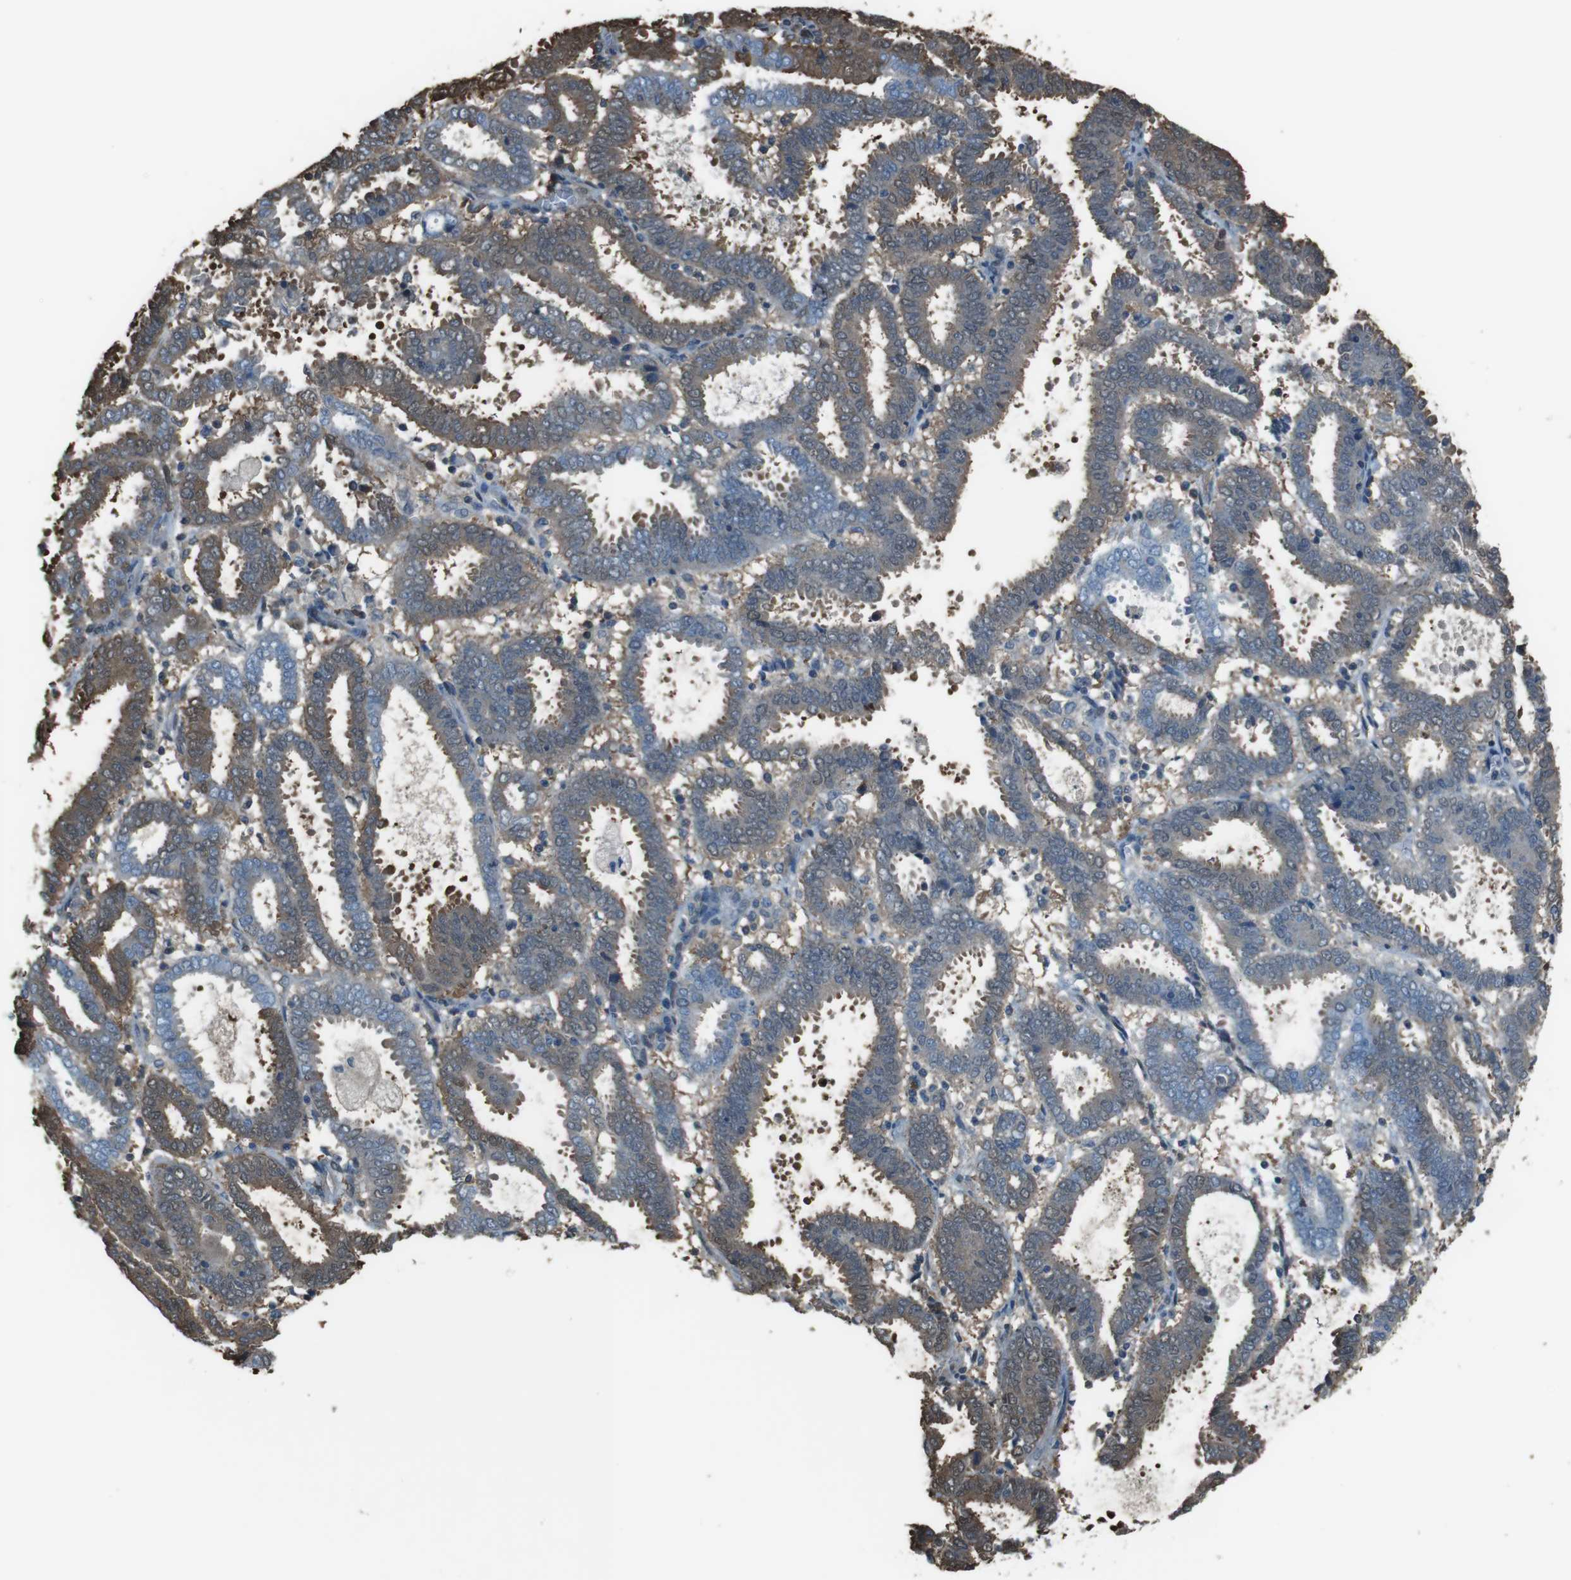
{"staining": {"intensity": "moderate", "quantity": "25%-75%", "location": "cytoplasmic/membranous"}, "tissue": "endometrial cancer", "cell_type": "Tumor cells", "image_type": "cancer", "snomed": [{"axis": "morphology", "description": "Adenocarcinoma, NOS"}, {"axis": "topography", "description": "Uterus"}], "caption": "A photomicrograph of endometrial cancer stained for a protein shows moderate cytoplasmic/membranous brown staining in tumor cells. (DAB (3,3'-diaminobenzidine) IHC, brown staining for protein, blue staining for nuclei).", "gene": "TWSG1", "patient": {"sex": "female", "age": 83}}